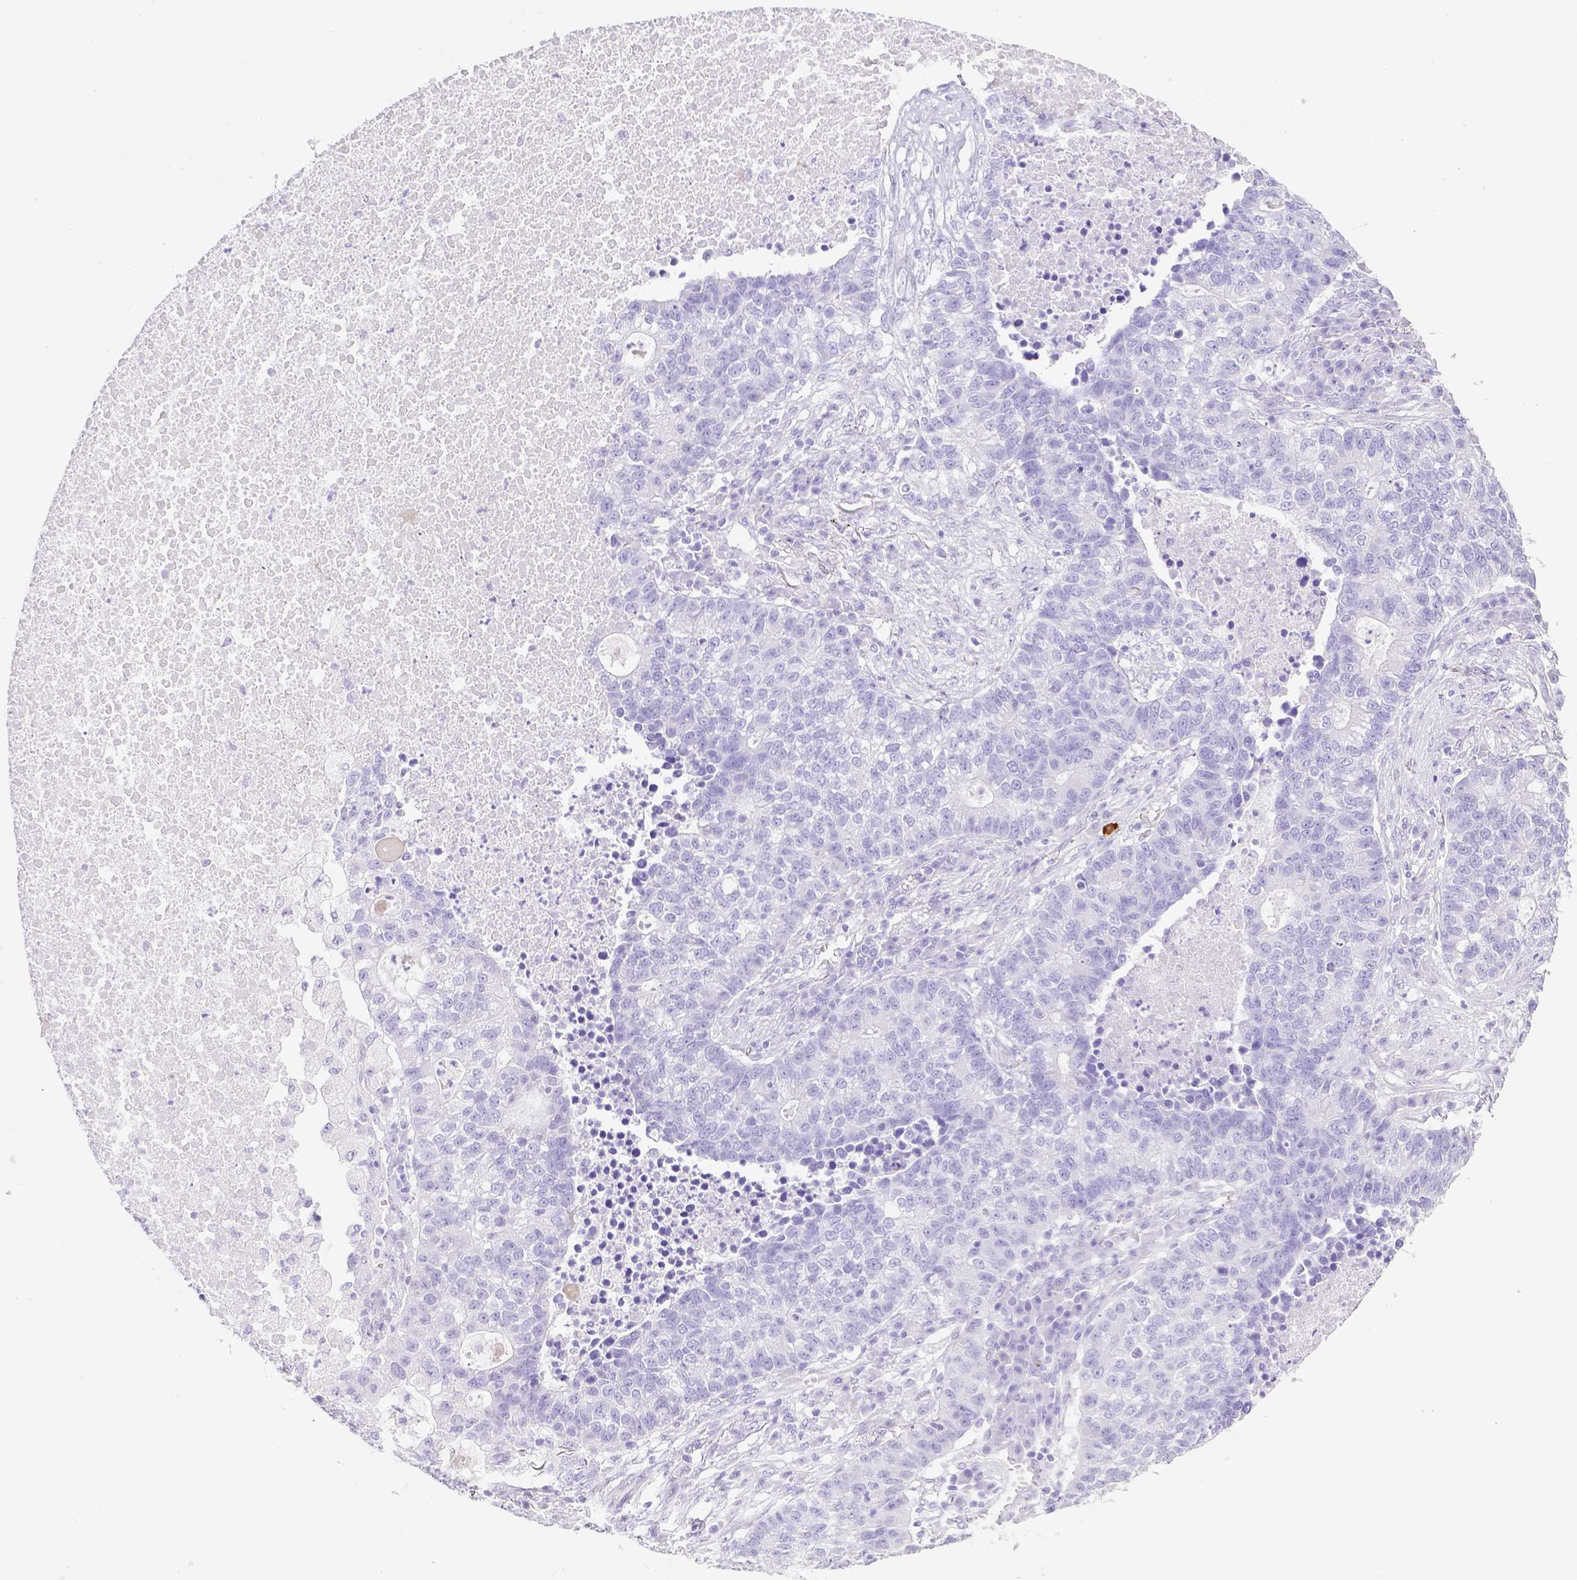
{"staining": {"intensity": "negative", "quantity": "none", "location": "none"}, "tissue": "lung cancer", "cell_type": "Tumor cells", "image_type": "cancer", "snomed": [{"axis": "morphology", "description": "Adenocarcinoma, NOS"}, {"axis": "topography", "description": "Lung"}], "caption": "Immunohistochemical staining of human lung adenocarcinoma displays no significant staining in tumor cells. The staining was performed using DAB (3,3'-diaminobenzidine) to visualize the protein expression in brown, while the nuclei were stained in blue with hematoxylin (Magnification: 20x).", "gene": "ARHGAP36", "patient": {"sex": "male", "age": 57}}